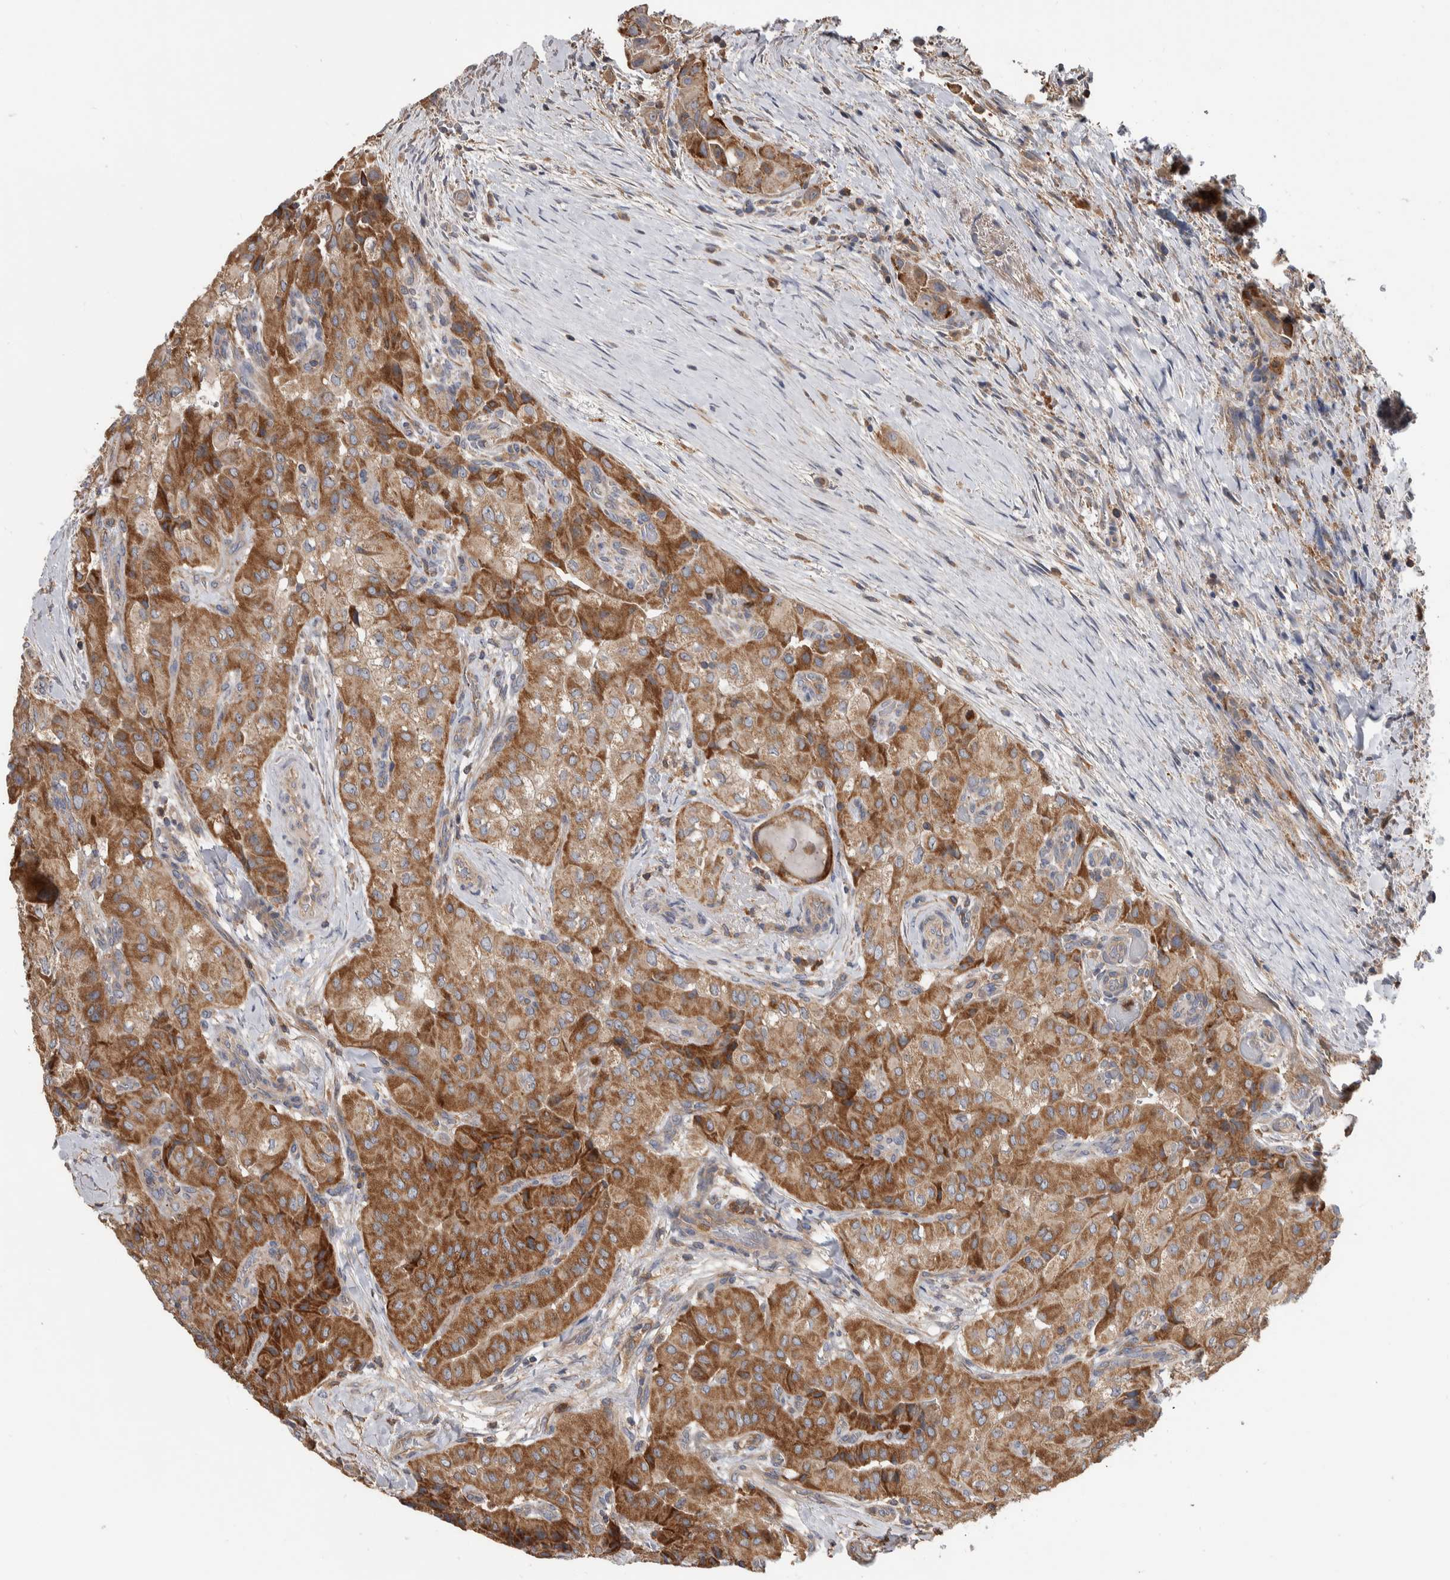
{"staining": {"intensity": "strong", "quantity": "25%-75%", "location": "cytoplasmic/membranous"}, "tissue": "thyroid cancer", "cell_type": "Tumor cells", "image_type": "cancer", "snomed": [{"axis": "morphology", "description": "Papillary adenocarcinoma, NOS"}, {"axis": "topography", "description": "Thyroid gland"}], "caption": "IHC image of neoplastic tissue: thyroid cancer (papillary adenocarcinoma) stained using immunohistochemistry (IHC) exhibits high levels of strong protein expression localized specifically in the cytoplasmic/membranous of tumor cells, appearing as a cytoplasmic/membranous brown color.", "gene": "SDCBP", "patient": {"sex": "female", "age": 59}}